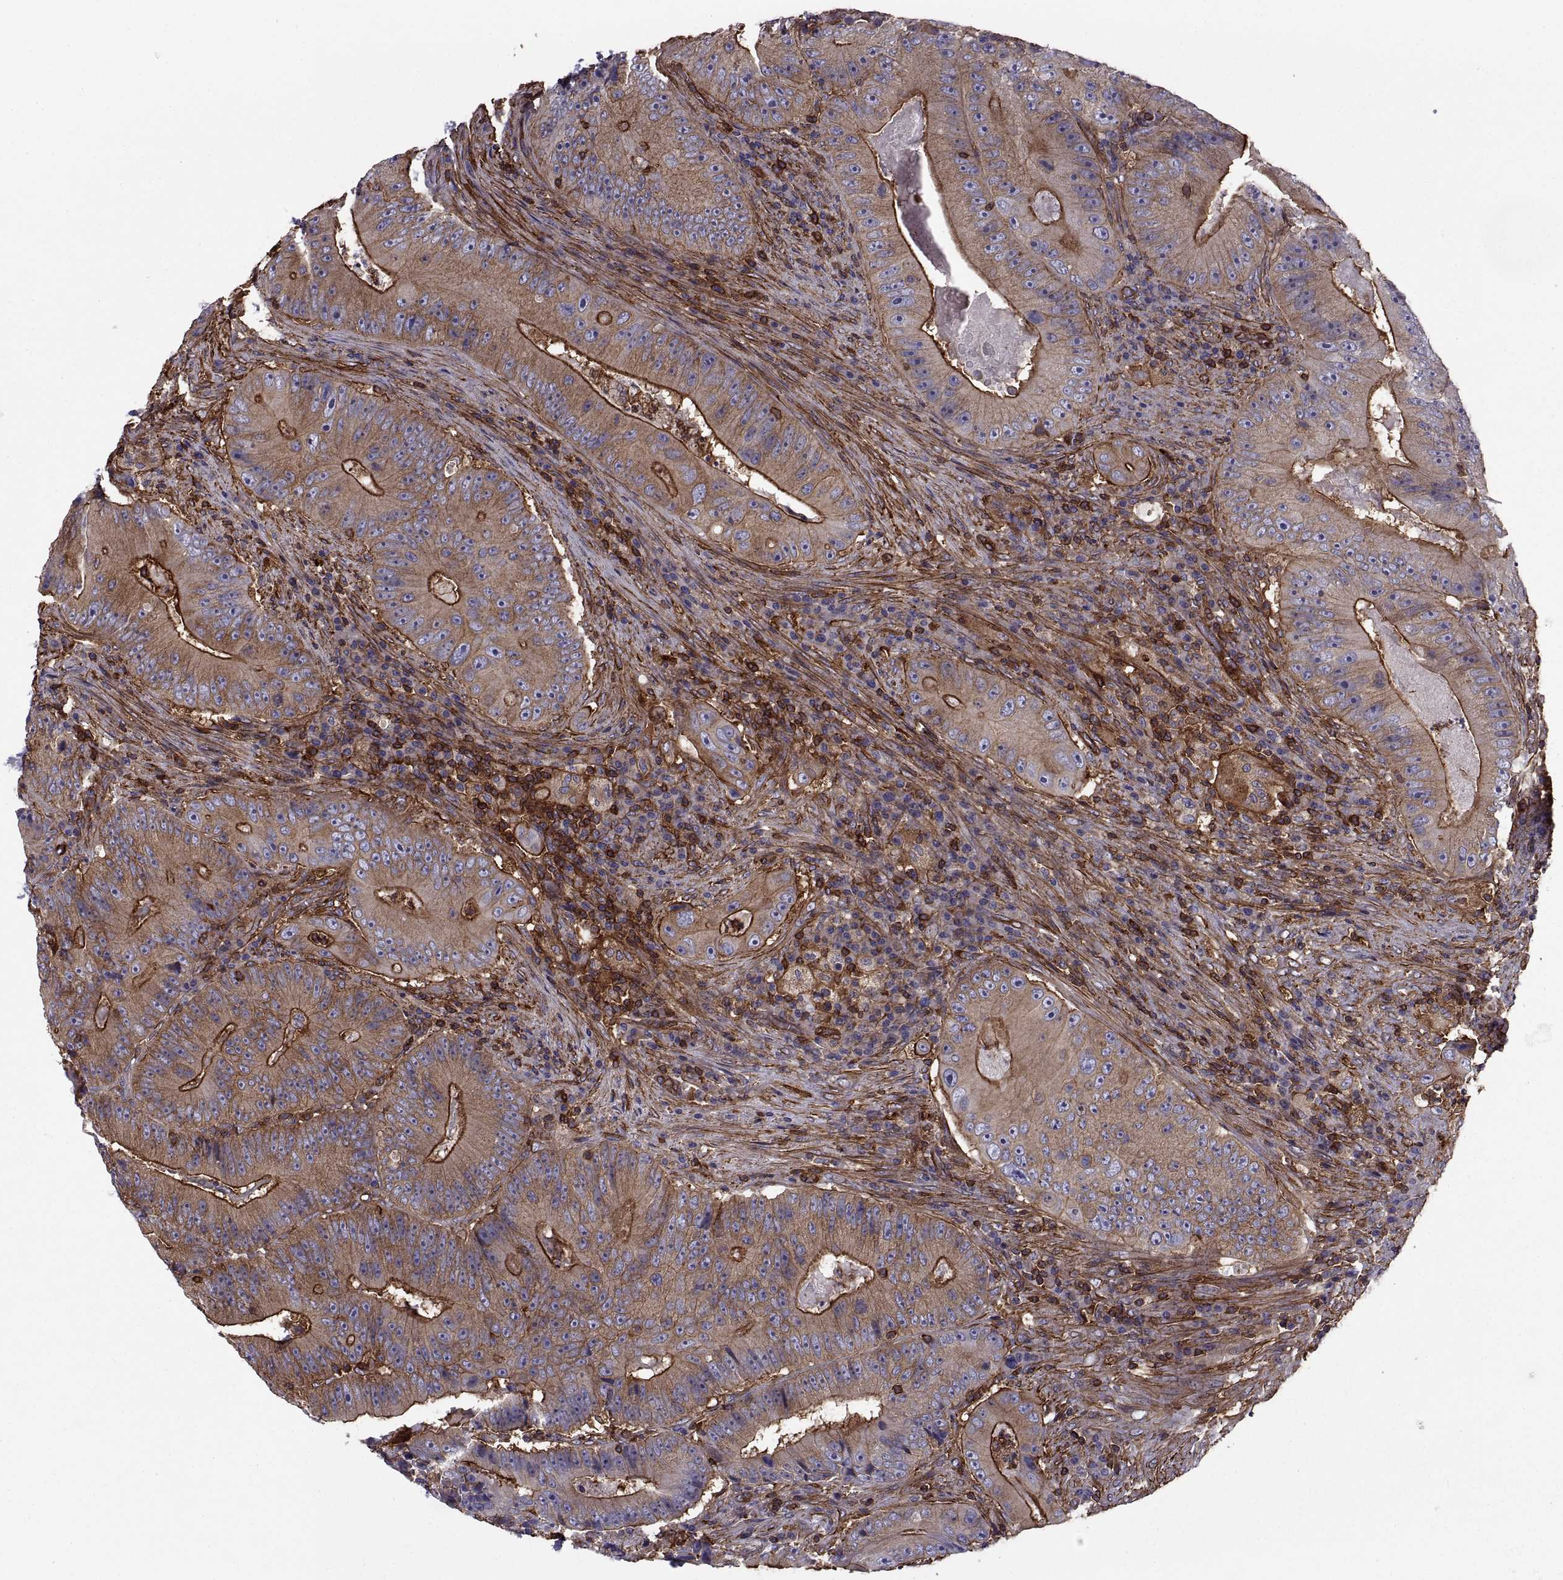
{"staining": {"intensity": "strong", "quantity": "25%-75%", "location": "cytoplasmic/membranous"}, "tissue": "colorectal cancer", "cell_type": "Tumor cells", "image_type": "cancer", "snomed": [{"axis": "morphology", "description": "Adenocarcinoma, NOS"}, {"axis": "topography", "description": "Colon"}], "caption": "Immunohistochemical staining of colorectal cancer exhibits high levels of strong cytoplasmic/membranous positivity in about 25%-75% of tumor cells.", "gene": "MYH9", "patient": {"sex": "female", "age": 86}}